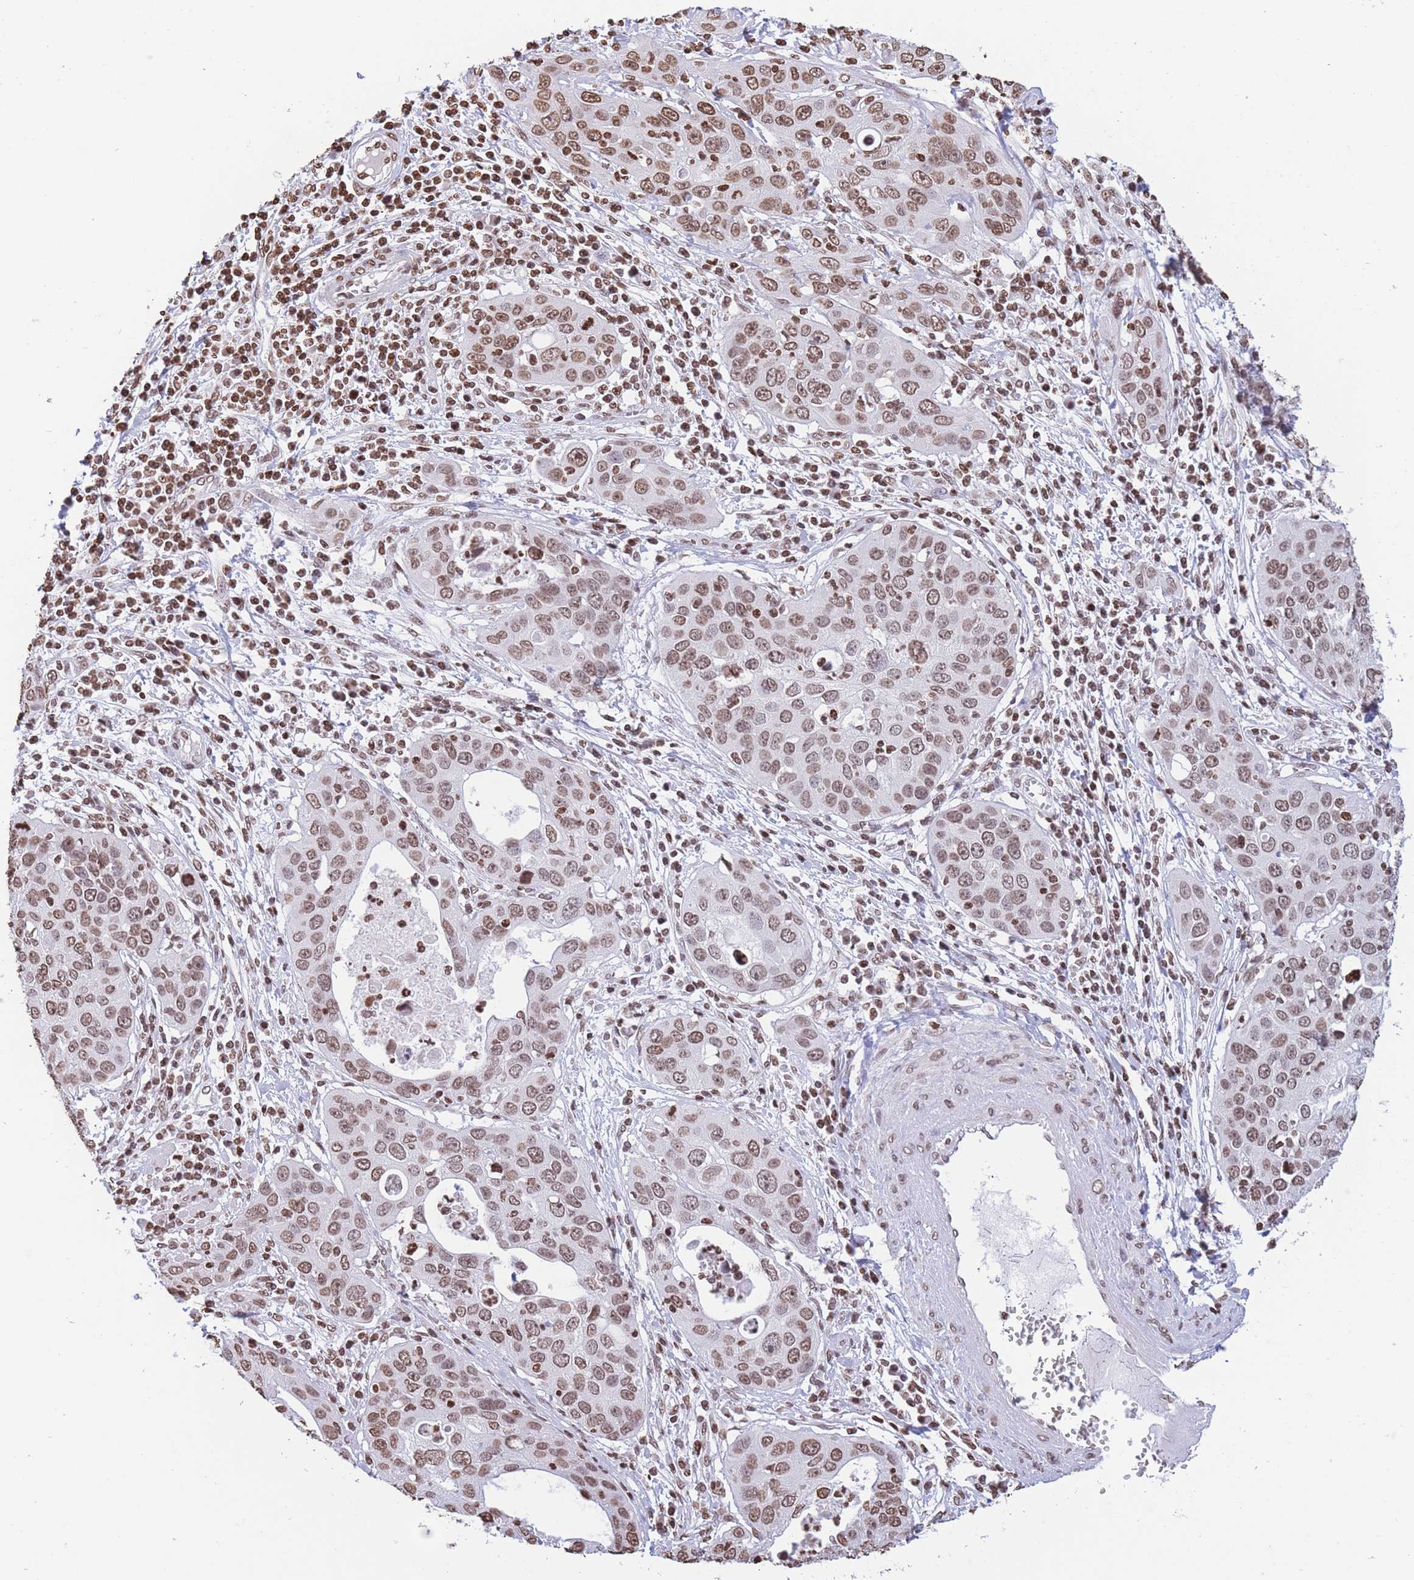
{"staining": {"intensity": "moderate", "quantity": ">75%", "location": "nuclear"}, "tissue": "cervical cancer", "cell_type": "Tumor cells", "image_type": "cancer", "snomed": [{"axis": "morphology", "description": "Squamous cell carcinoma, NOS"}, {"axis": "topography", "description": "Cervix"}], "caption": "DAB (3,3'-diaminobenzidine) immunohistochemical staining of human cervical cancer displays moderate nuclear protein expression in approximately >75% of tumor cells. (Stains: DAB (3,3'-diaminobenzidine) in brown, nuclei in blue, Microscopy: brightfield microscopy at high magnification).", "gene": "H2BC11", "patient": {"sex": "female", "age": 36}}